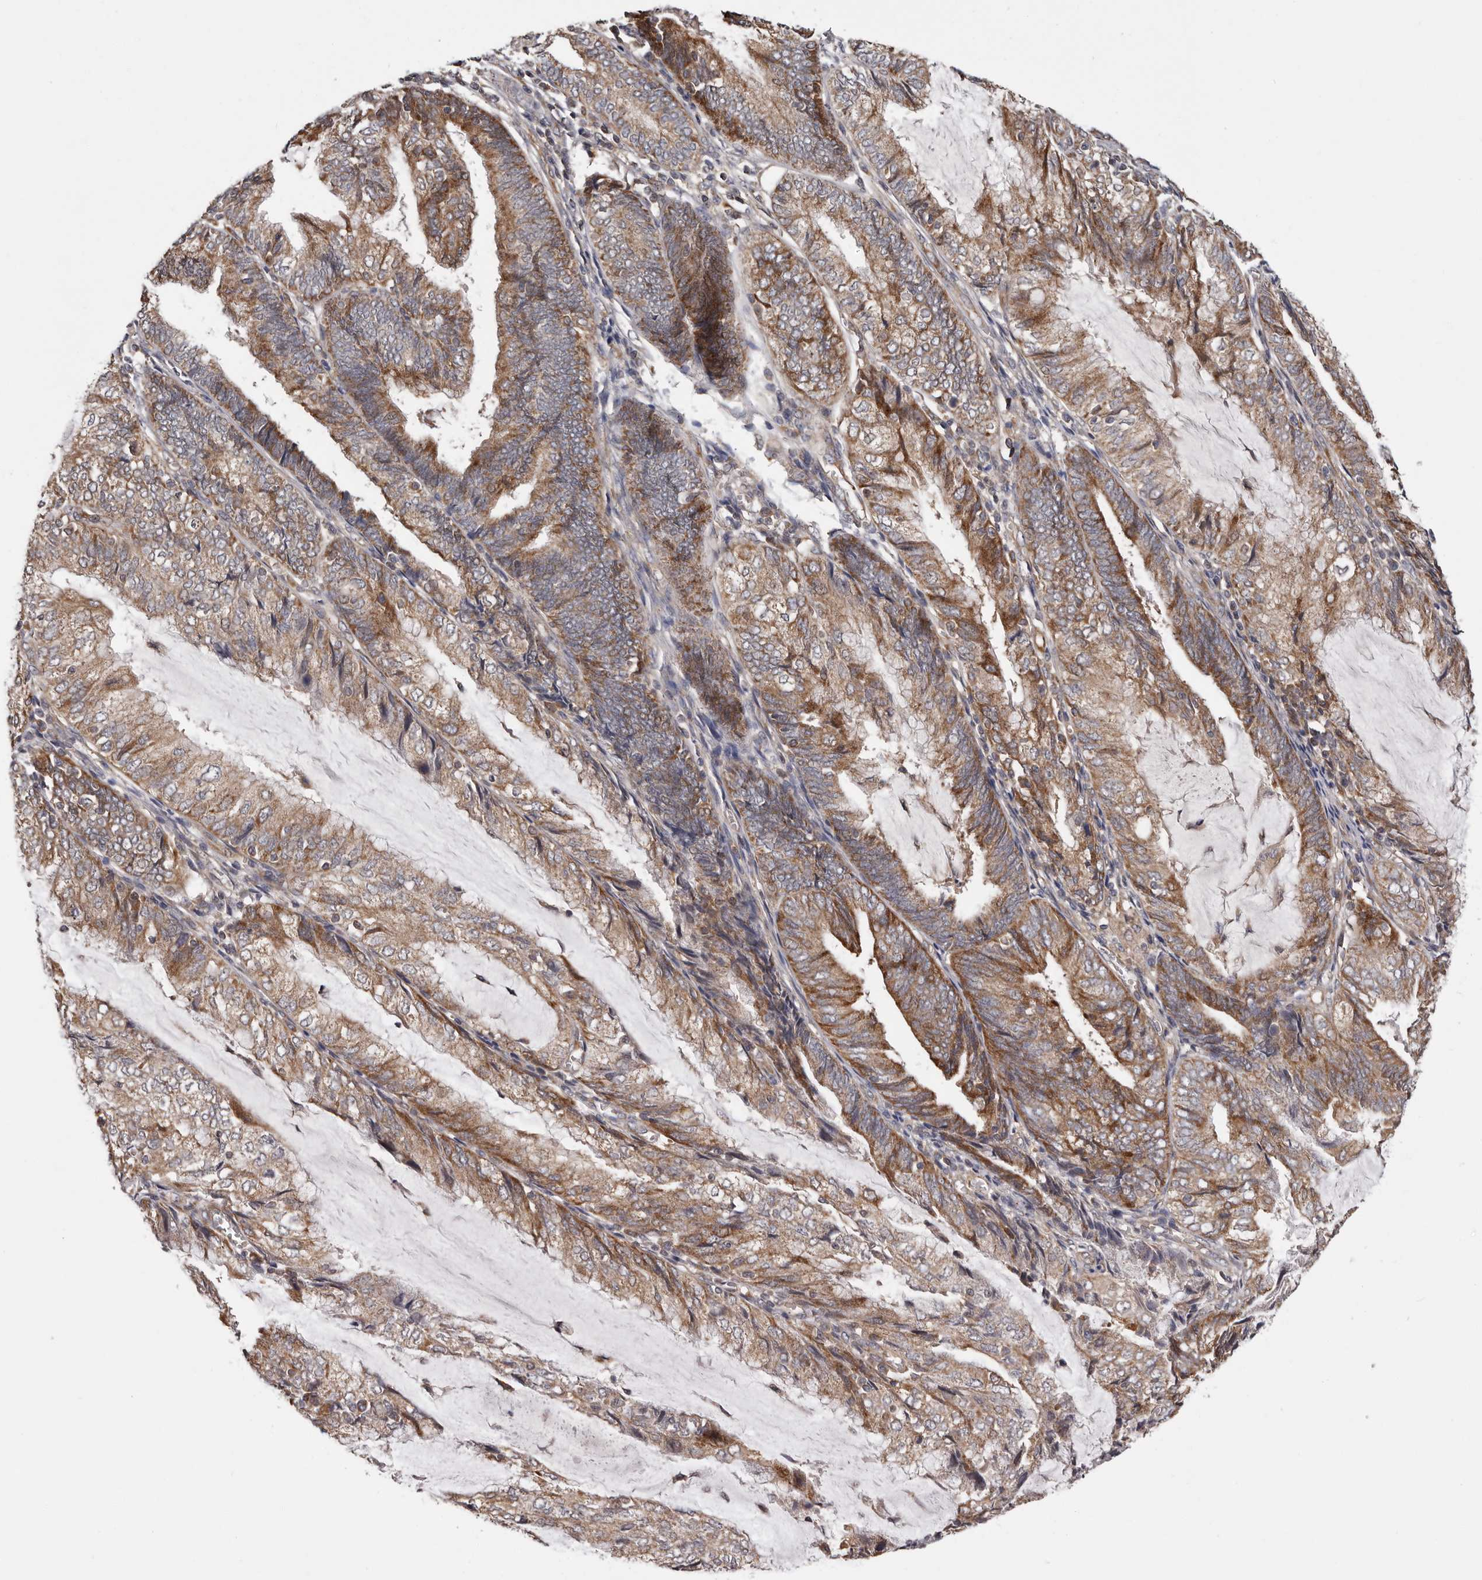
{"staining": {"intensity": "moderate", "quantity": ">75%", "location": "cytoplasmic/membranous"}, "tissue": "endometrial cancer", "cell_type": "Tumor cells", "image_type": "cancer", "snomed": [{"axis": "morphology", "description": "Adenocarcinoma, NOS"}, {"axis": "topography", "description": "Endometrium"}], "caption": "The immunohistochemical stain shows moderate cytoplasmic/membranous positivity in tumor cells of endometrial adenocarcinoma tissue.", "gene": "VPS37A", "patient": {"sex": "female", "age": 81}}